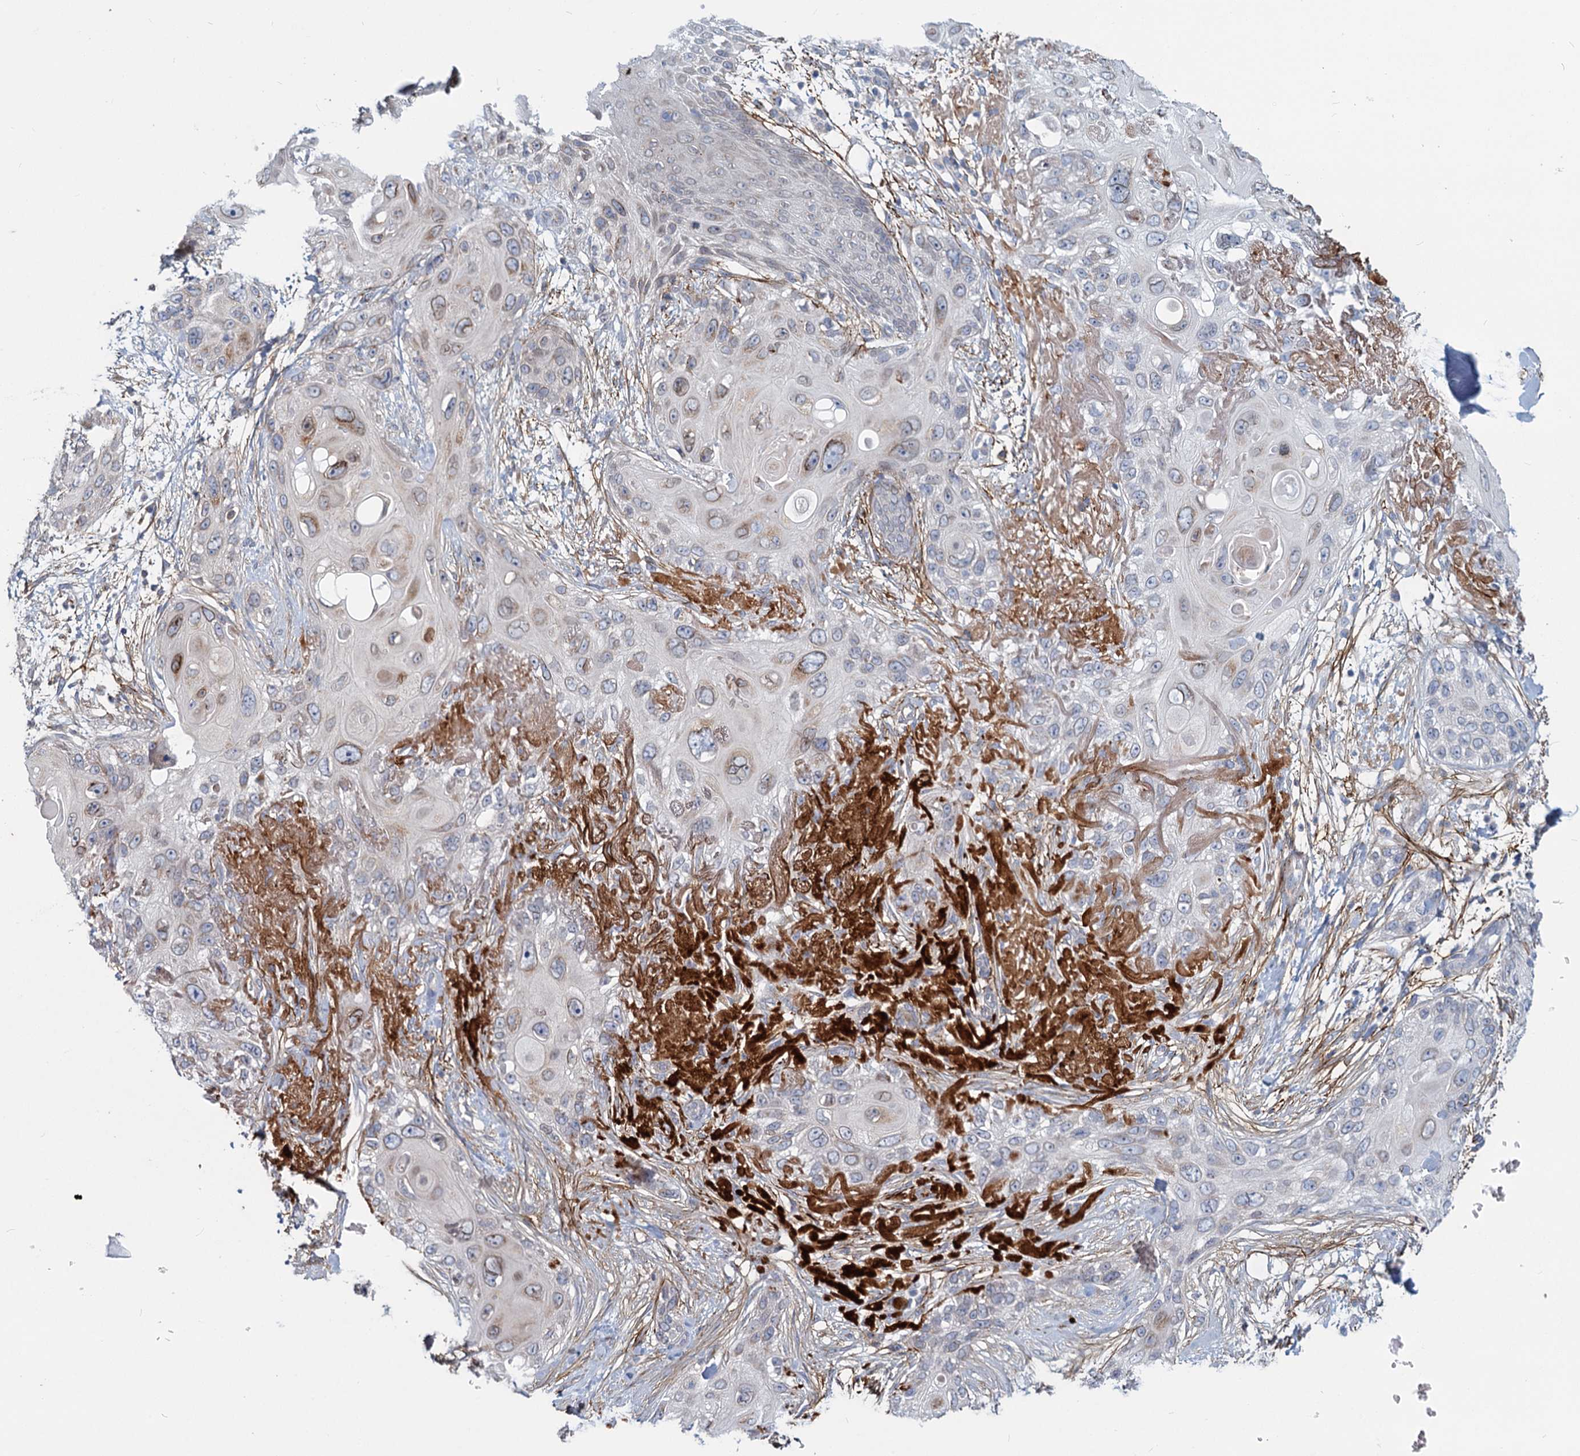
{"staining": {"intensity": "moderate", "quantity": "<25%", "location": "cytoplasmic/membranous"}, "tissue": "skin cancer", "cell_type": "Tumor cells", "image_type": "cancer", "snomed": [{"axis": "morphology", "description": "Normal tissue, NOS"}, {"axis": "morphology", "description": "Squamous cell carcinoma, NOS"}, {"axis": "topography", "description": "Skin"}], "caption": "High-magnification brightfield microscopy of skin cancer (squamous cell carcinoma) stained with DAB (brown) and counterstained with hematoxylin (blue). tumor cells exhibit moderate cytoplasmic/membranous expression is present in approximately<25% of cells.", "gene": "ADCY2", "patient": {"sex": "male", "age": 72}}